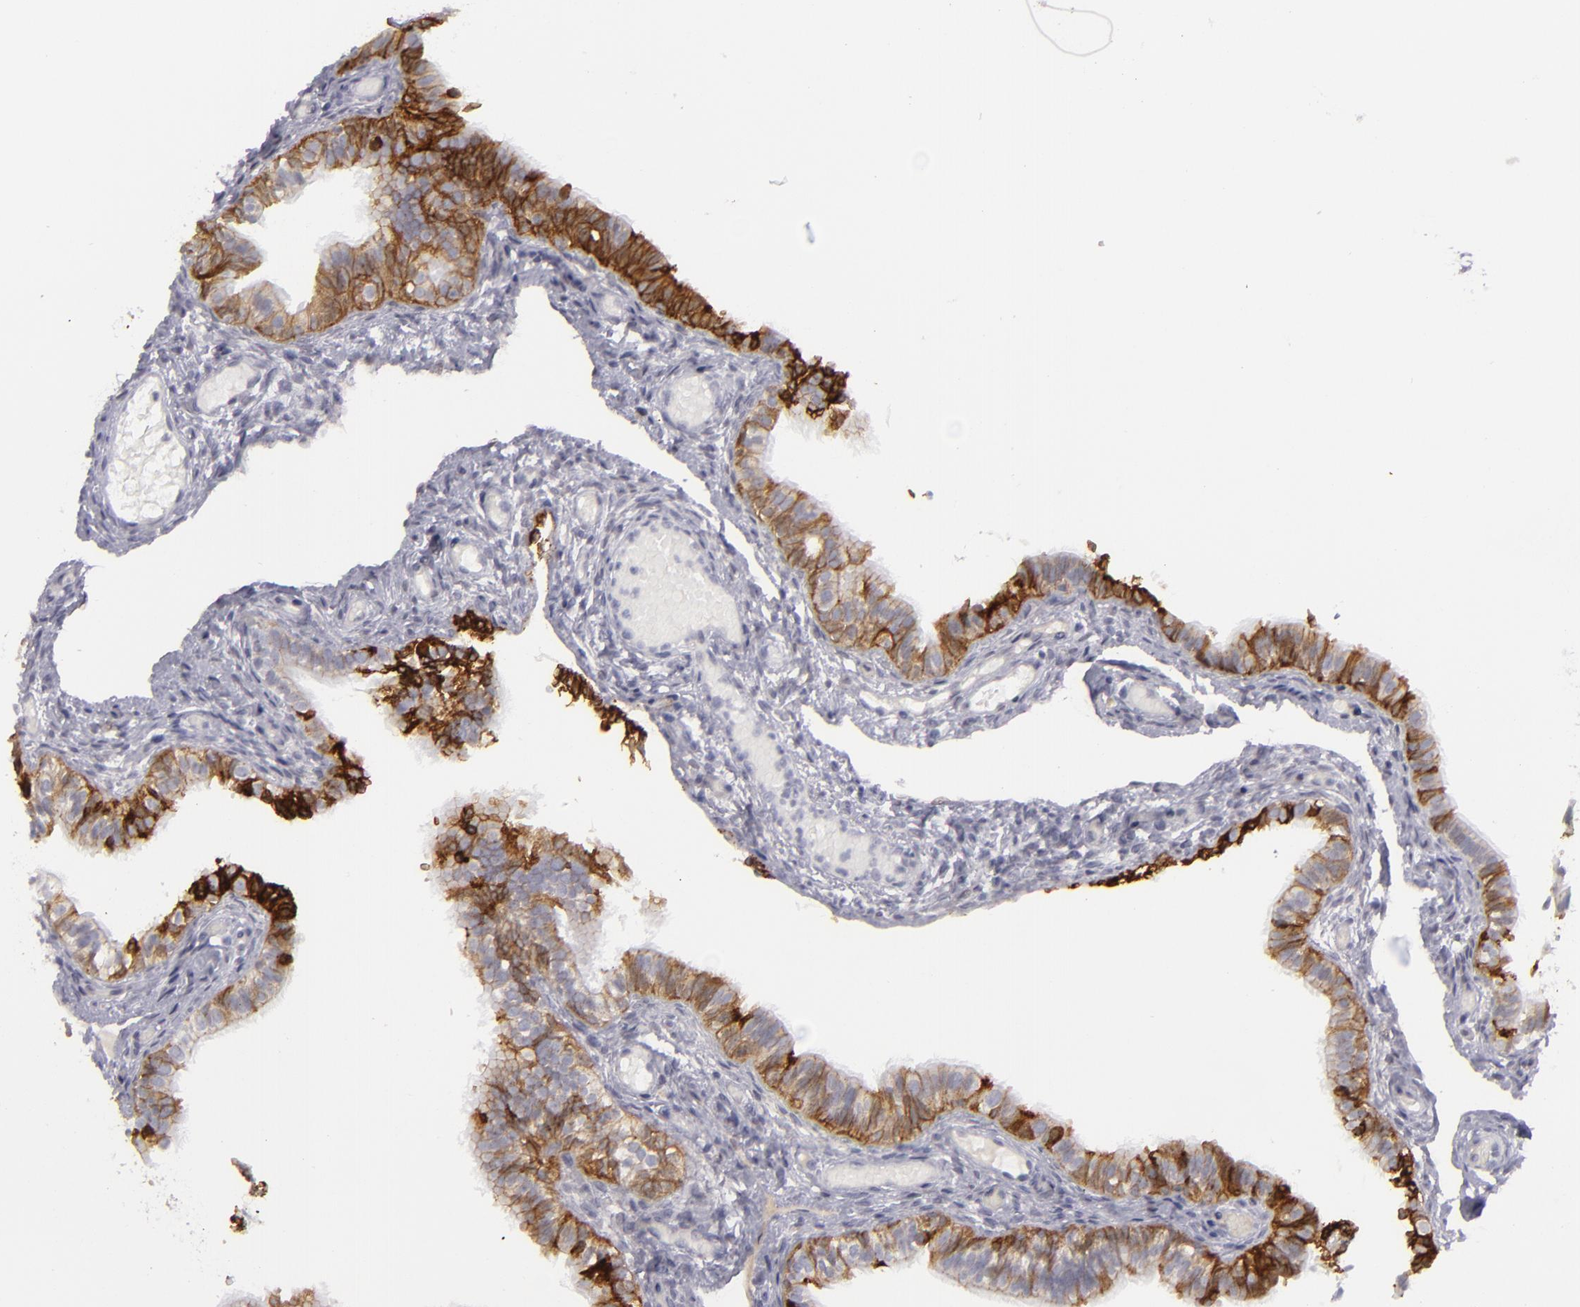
{"staining": {"intensity": "strong", "quantity": ">75%", "location": "cytoplasmic/membranous"}, "tissue": "fallopian tube", "cell_type": "Glandular cells", "image_type": "normal", "snomed": [{"axis": "morphology", "description": "Normal tissue, NOS"}, {"axis": "morphology", "description": "Dermoid, NOS"}, {"axis": "topography", "description": "Fallopian tube"}], "caption": "Unremarkable fallopian tube shows strong cytoplasmic/membranous positivity in approximately >75% of glandular cells, visualized by immunohistochemistry. The staining is performed using DAB brown chromogen to label protein expression. The nuclei are counter-stained blue using hematoxylin.", "gene": "JUP", "patient": {"sex": "female", "age": 33}}